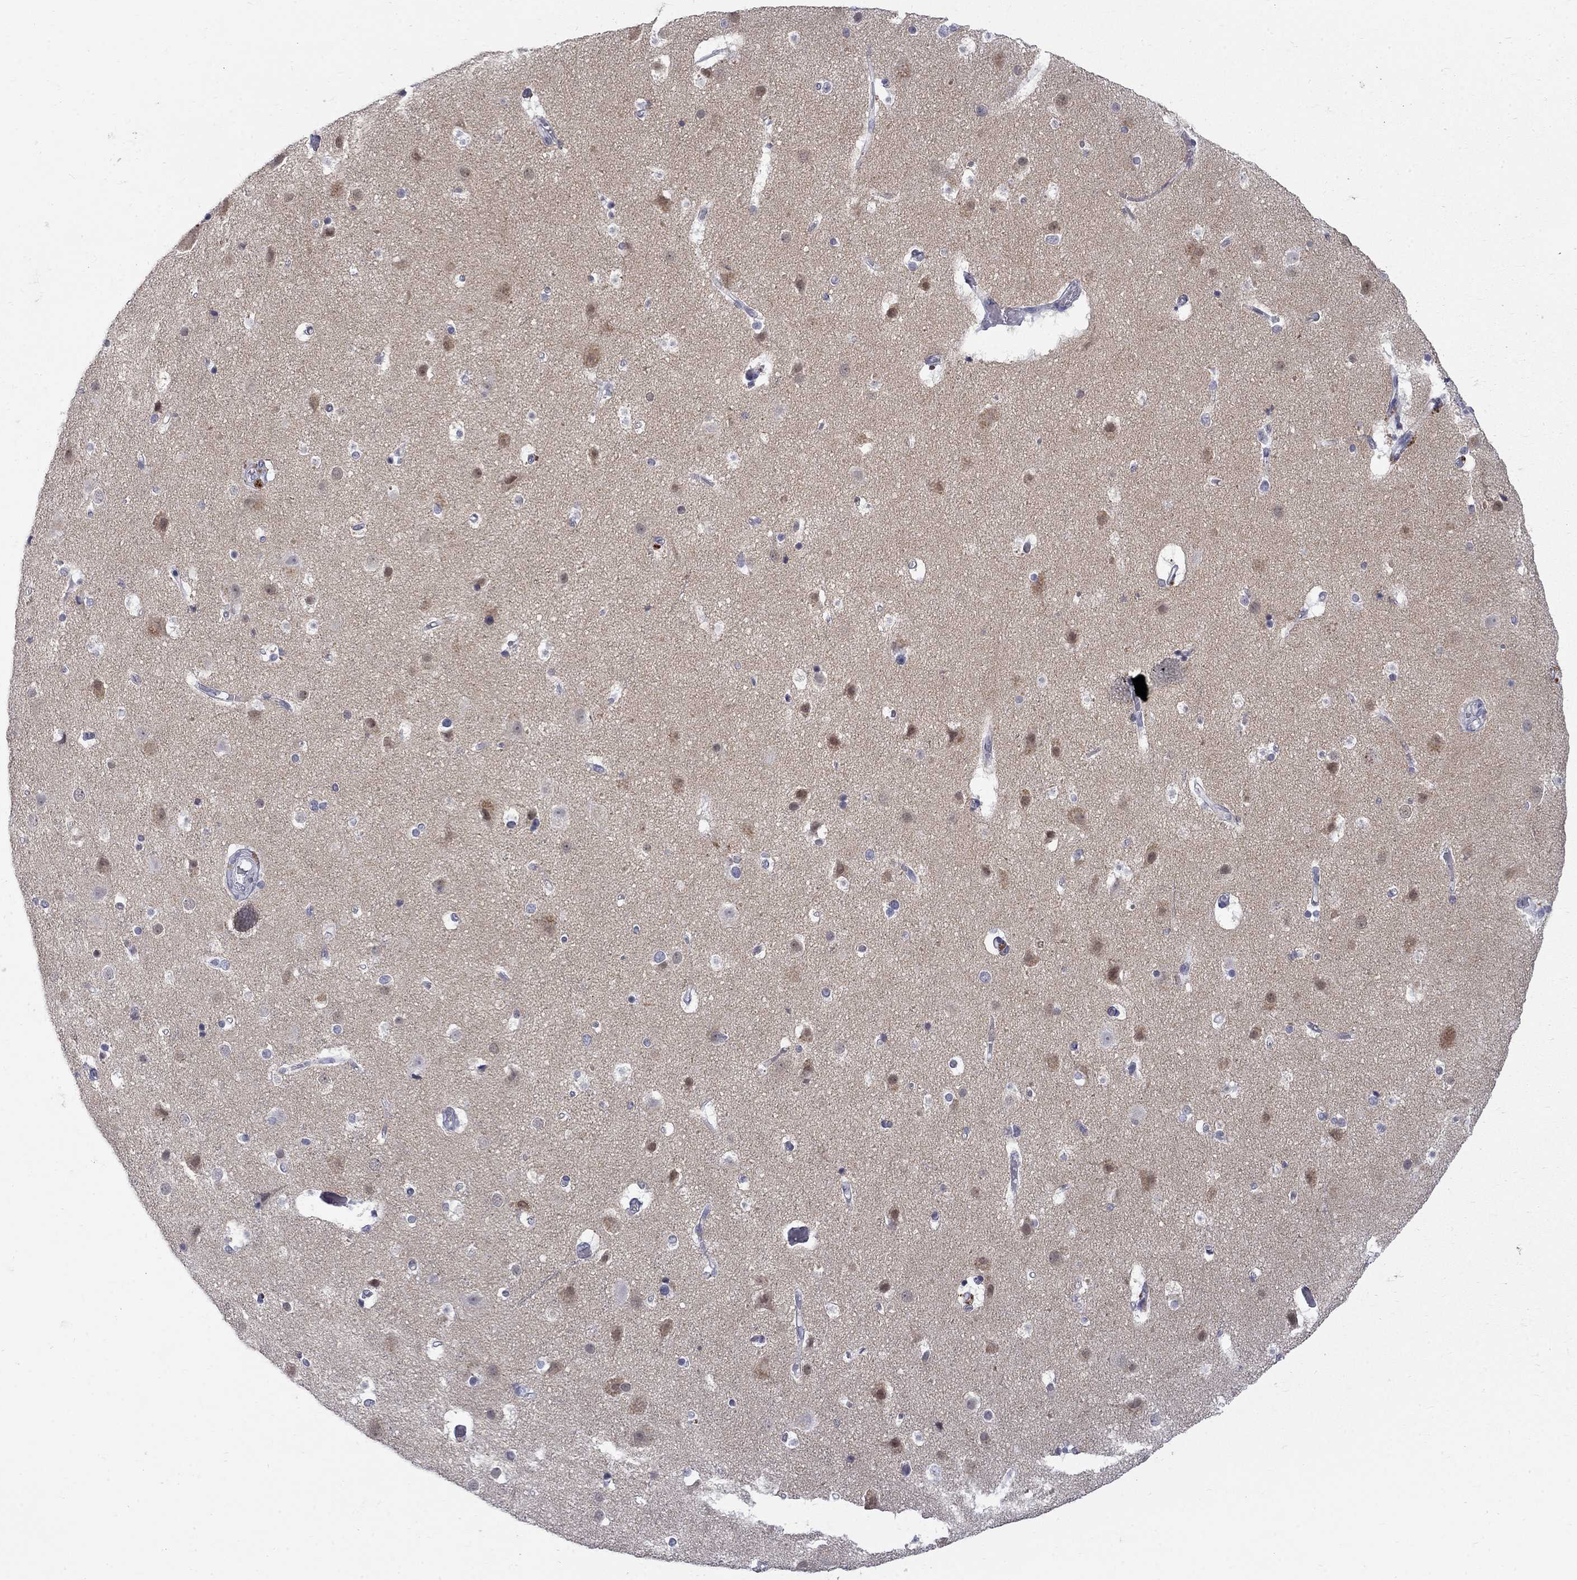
{"staining": {"intensity": "negative", "quantity": "none", "location": "none"}, "tissue": "cerebral cortex", "cell_type": "Endothelial cells", "image_type": "normal", "snomed": [{"axis": "morphology", "description": "Normal tissue, NOS"}, {"axis": "topography", "description": "Cerebral cortex"}], "caption": "Histopathology image shows no significant protein positivity in endothelial cells of normal cerebral cortex. (IHC, brightfield microscopy, high magnification).", "gene": "CTNND2", "patient": {"sex": "female", "age": 52}}